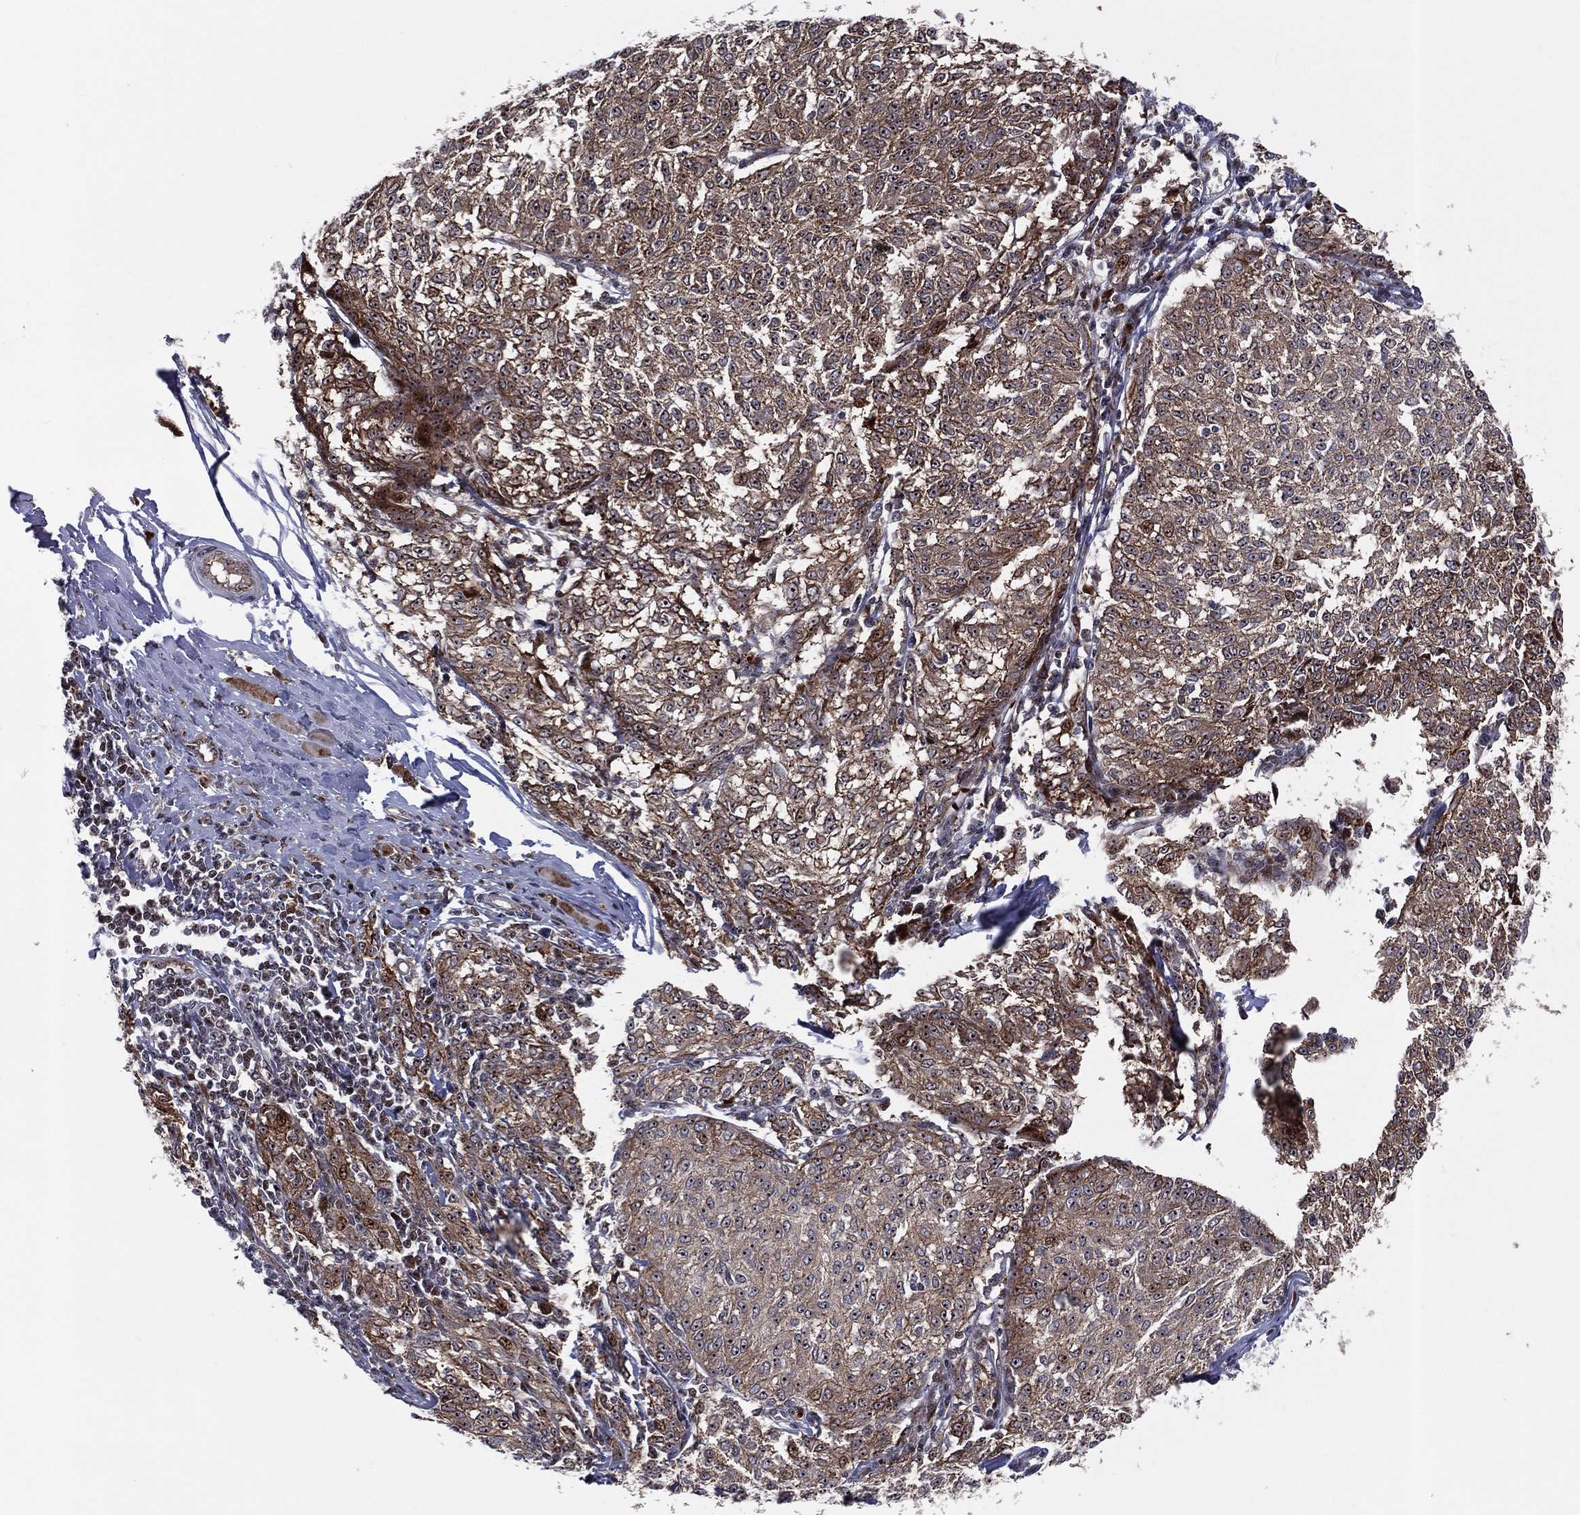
{"staining": {"intensity": "moderate", "quantity": "25%-75%", "location": "cytoplasmic/membranous"}, "tissue": "melanoma", "cell_type": "Tumor cells", "image_type": "cancer", "snomed": [{"axis": "morphology", "description": "Malignant melanoma, NOS"}, {"axis": "topography", "description": "Skin"}], "caption": "A micrograph of human malignant melanoma stained for a protein shows moderate cytoplasmic/membranous brown staining in tumor cells.", "gene": "VHL", "patient": {"sex": "female", "age": 72}}